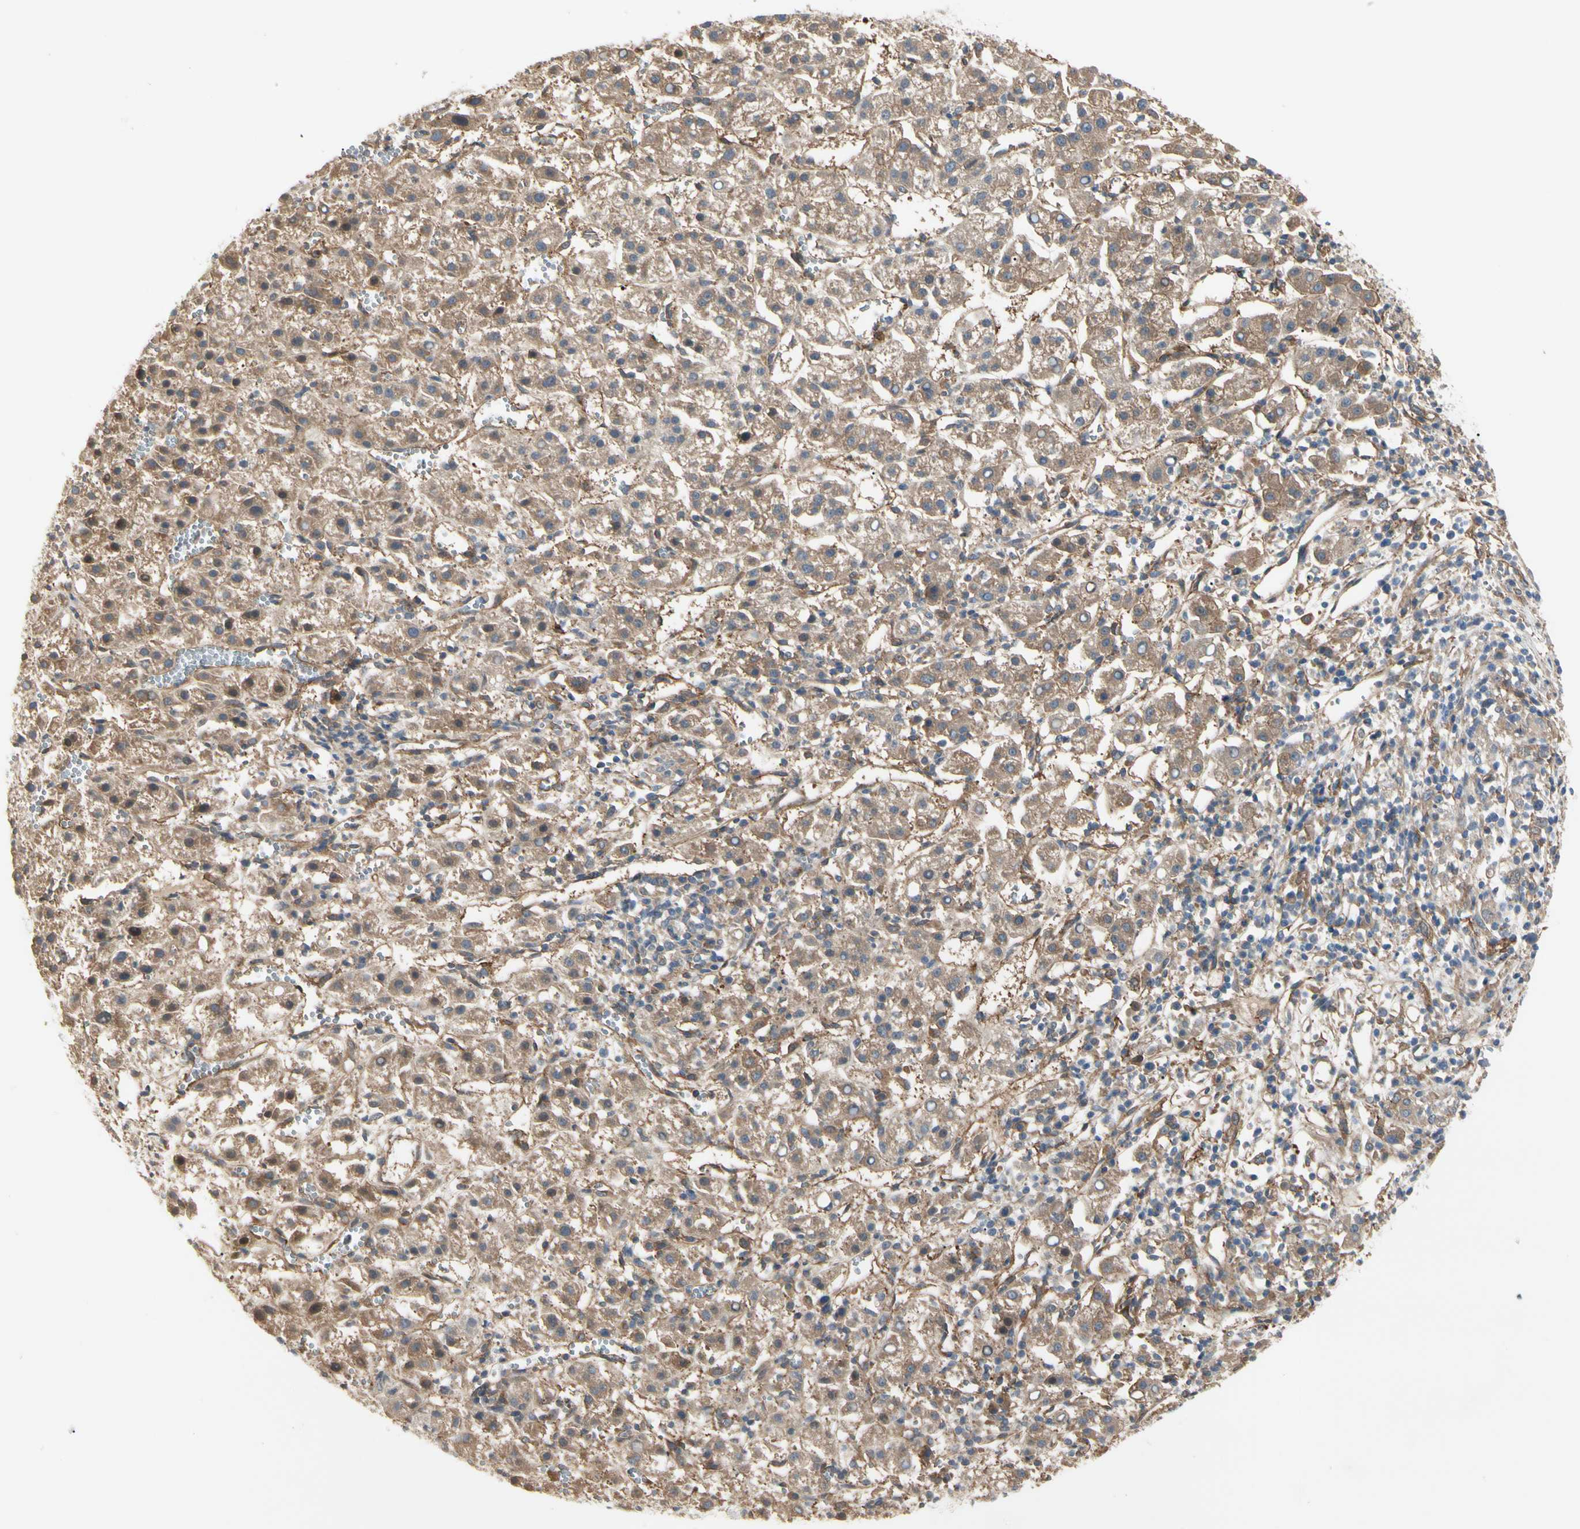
{"staining": {"intensity": "moderate", "quantity": ">75%", "location": "cytoplasmic/membranous"}, "tissue": "liver cancer", "cell_type": "Tumor cells", "image_type": "cancer", "snomed": [{"axis": "morphology", "description": "Carcinoma, Hepatocellular, NOS"}, {"axis": "topography", "description": "Liver"}], "caption": "Tumor cells show moderate cytoplasmic/membranous staining in approximately >75% of cells in hepatocellular carcinoma (liver). (Stains: DAB in brown, nuclei in blue, Microscopy: brightfield microscopy at high magnification).", "gene": "F2R", "patient": {"sex": "female", "age": 58}}